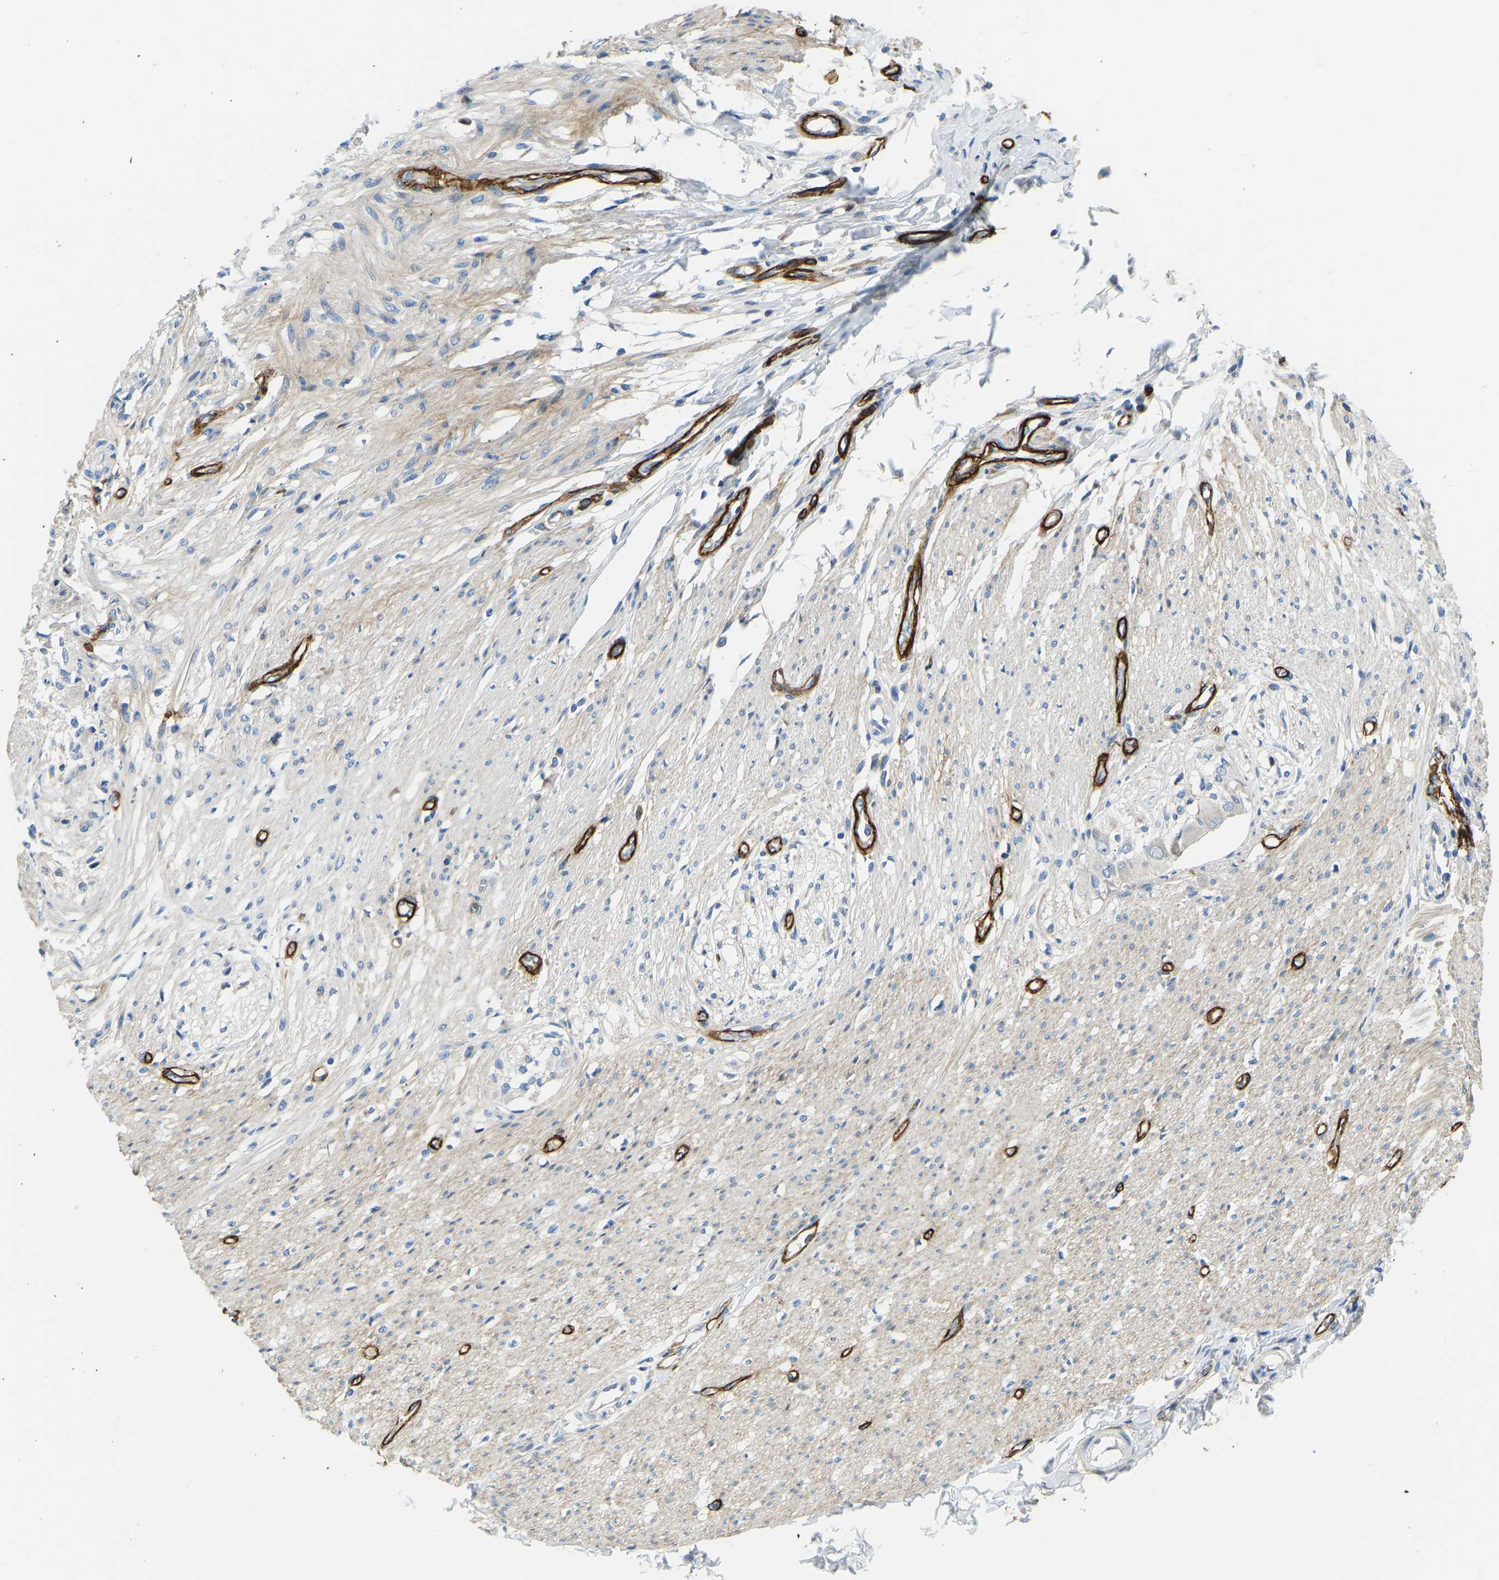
{"staining": {"intensity": "moderate", "quantity": ">75%", "location": "cytoplasmic/membranous"}, "tissue": "smooth muscle", "cell_type": "Smooth muscle cells", "image_type": "normal", "snomed": [{"axis": "morphology", "description": "Normal tissue, NOS"}, {"axis": "morphology", "description": "Adenocarcinoma, NOS"}, {"axis": "topography", "description": "Colon"}, {"axis": "topography", "description": "Peripheral nerve tissue"}], "caption": "Immunohistochemistry (IHC) photomicrograph of unremarkable smooth muscle stained for a protein (brown), which demonstrates medium levels of moderate cytoplasmic/membranous expression in approximately >75% of smooth muscle cells.", "gene": "COL15A1", "patient": {"sex": "male", "age": 14}}